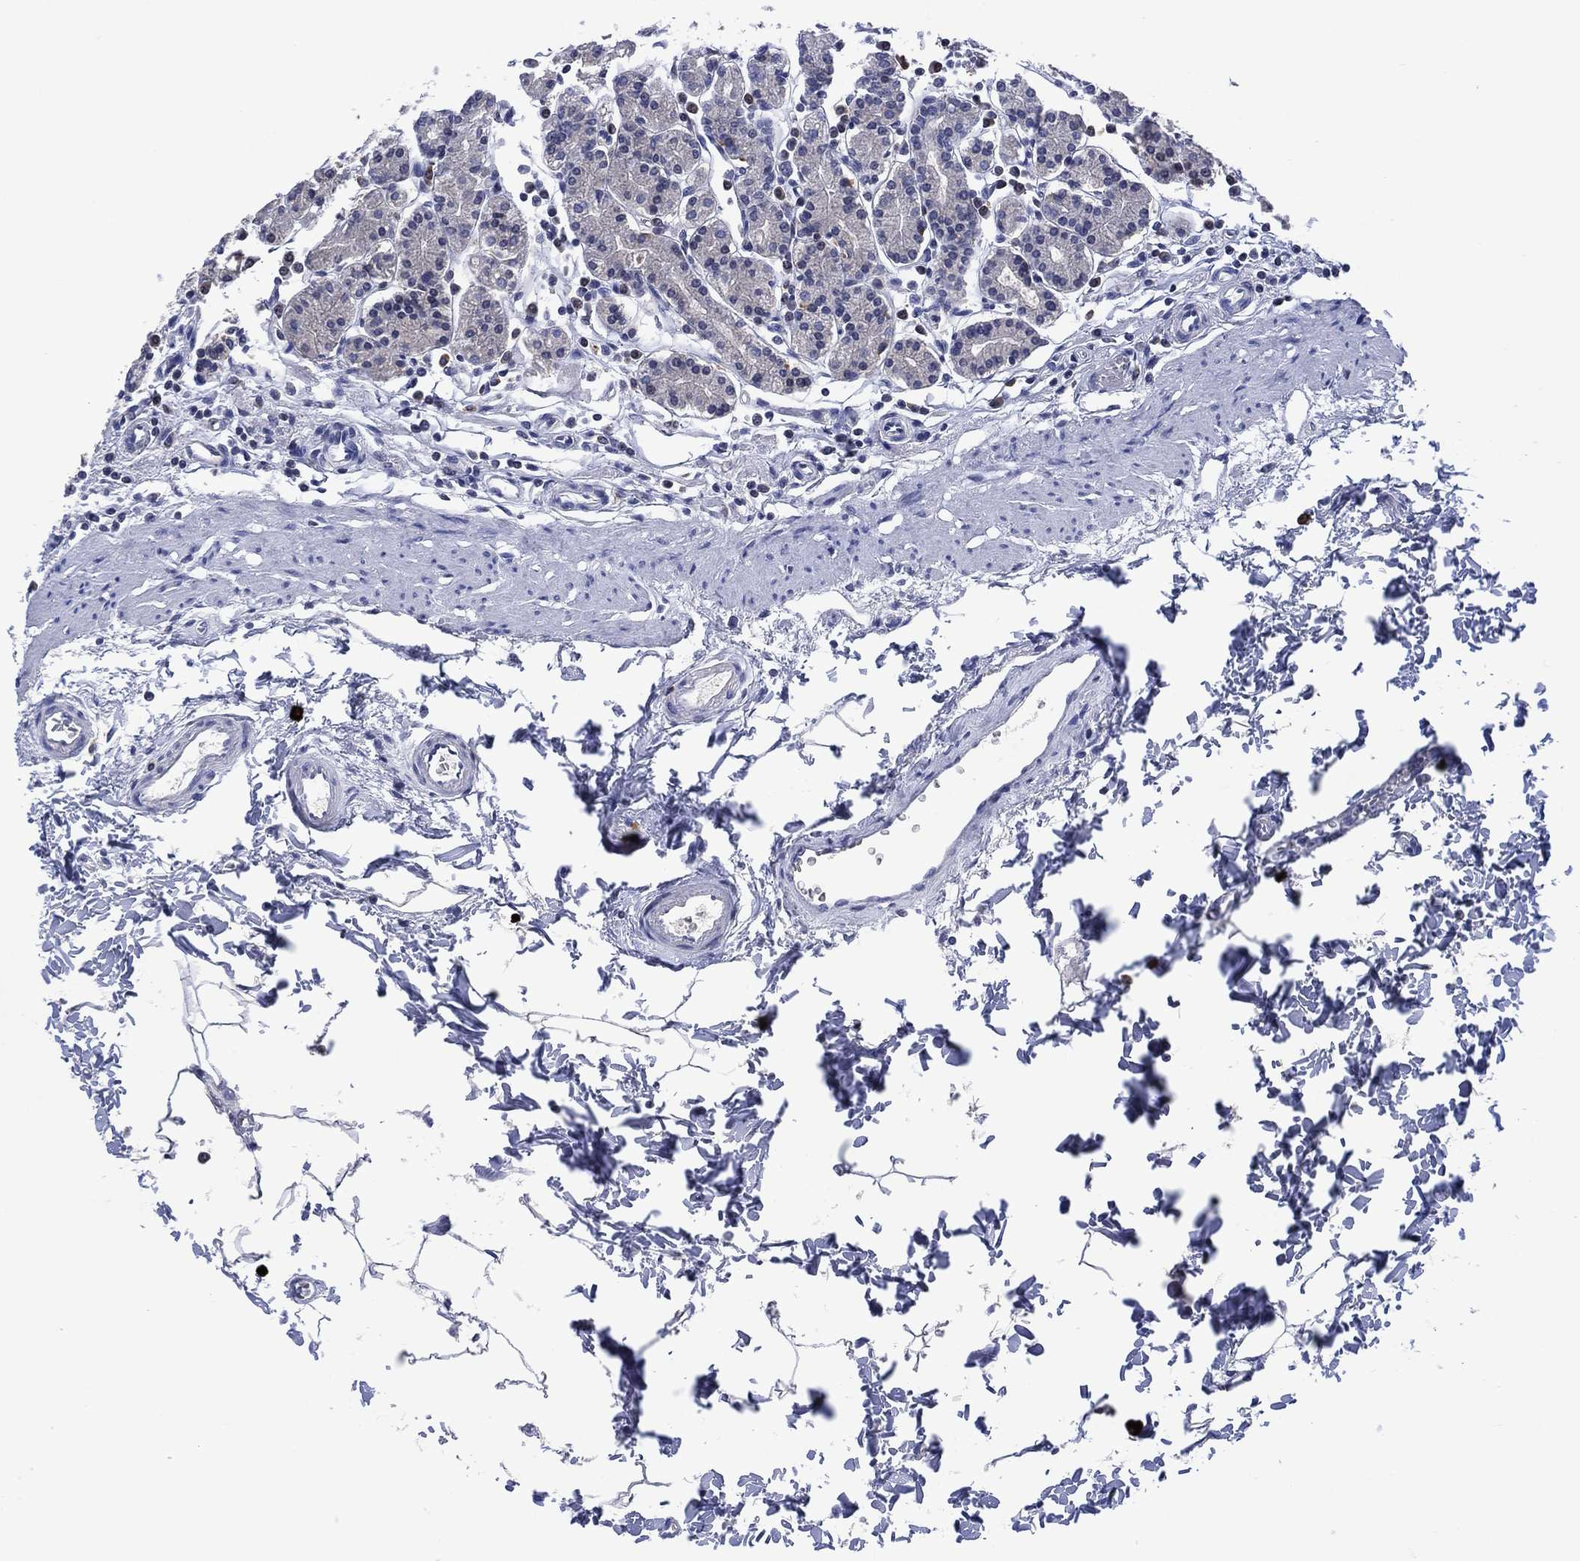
{"staining": {"intensity": "negative", "quantity": "none", "location": "none"}, "tissue": "stomach", "cell_type": "Glandular cells", "image_type": "normal", "snomed": [{"axis": "morphology", "description": "Normal tissue, NOS"}, {"axis": "topography", "description": "Stomach, upper"}, {"axis": "topography", "description": "Stomach"}], "caption": "Micrograph shows no protein positivity in glandular cells of normal stomach. The staining is performed using DAB brown chromogen with nuclei counter-stained in using hematoxylin.", "gene": "USP26", "patient": {"sex": "male", "age": 62}}